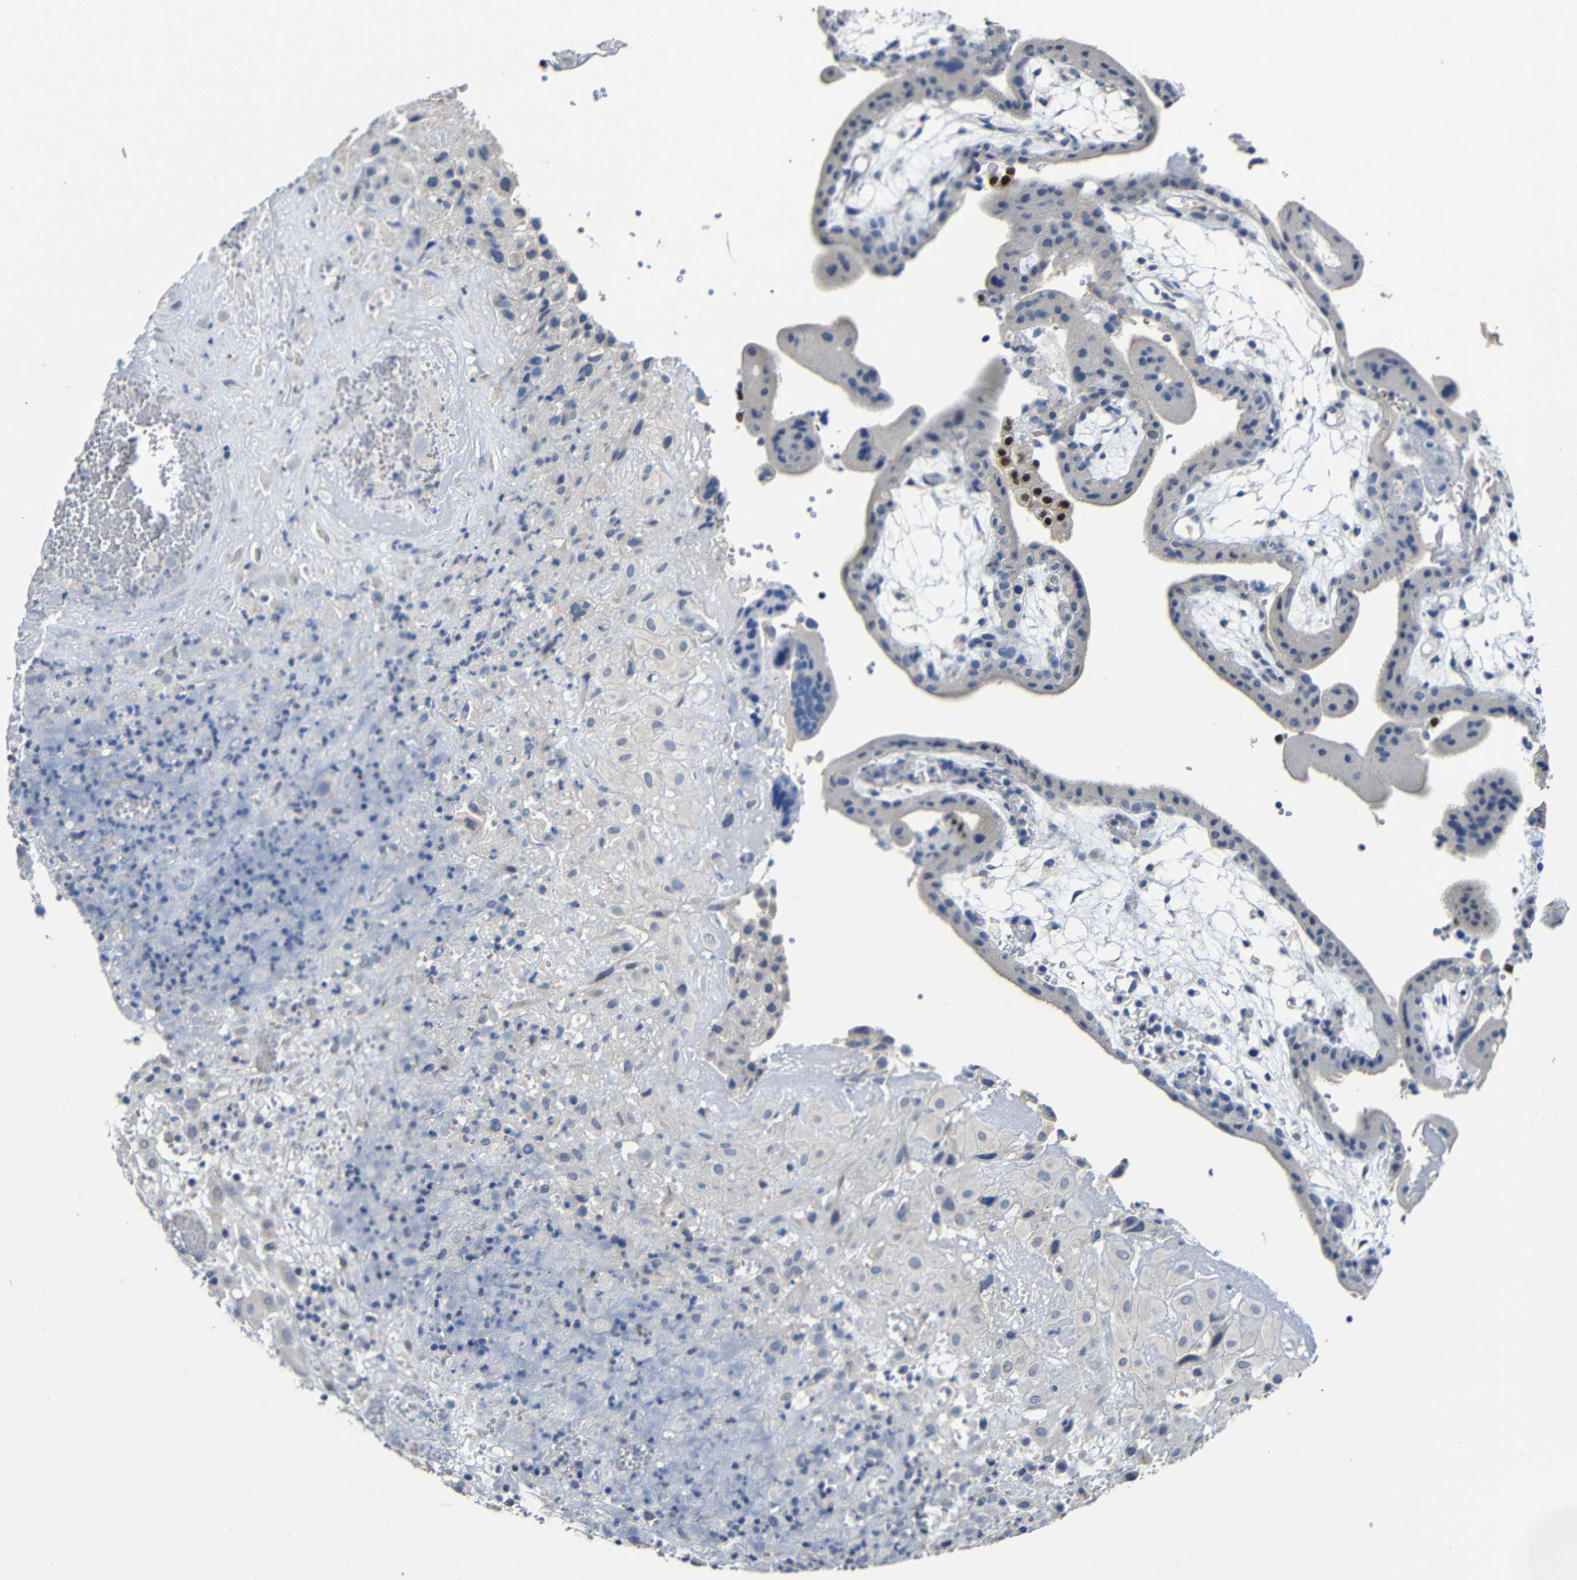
{"staining": {"intensity": "negative", "quantity": "none", "location": "none"}, "tissue": "placenta", "cell_type": "Decidual cells", "image_type": "normal", "snomed": [{"axis": "morphology", "description": "Normal tissue, NOS"}, {"axis": "topography", "description": "Placenta"}], "caption": "Image shows no protein expression in decidual cells of benign placenta. Nuclei are stained in blue.", "gene": "HNF1A", "patient": {"sex": "female", "age": 18}}